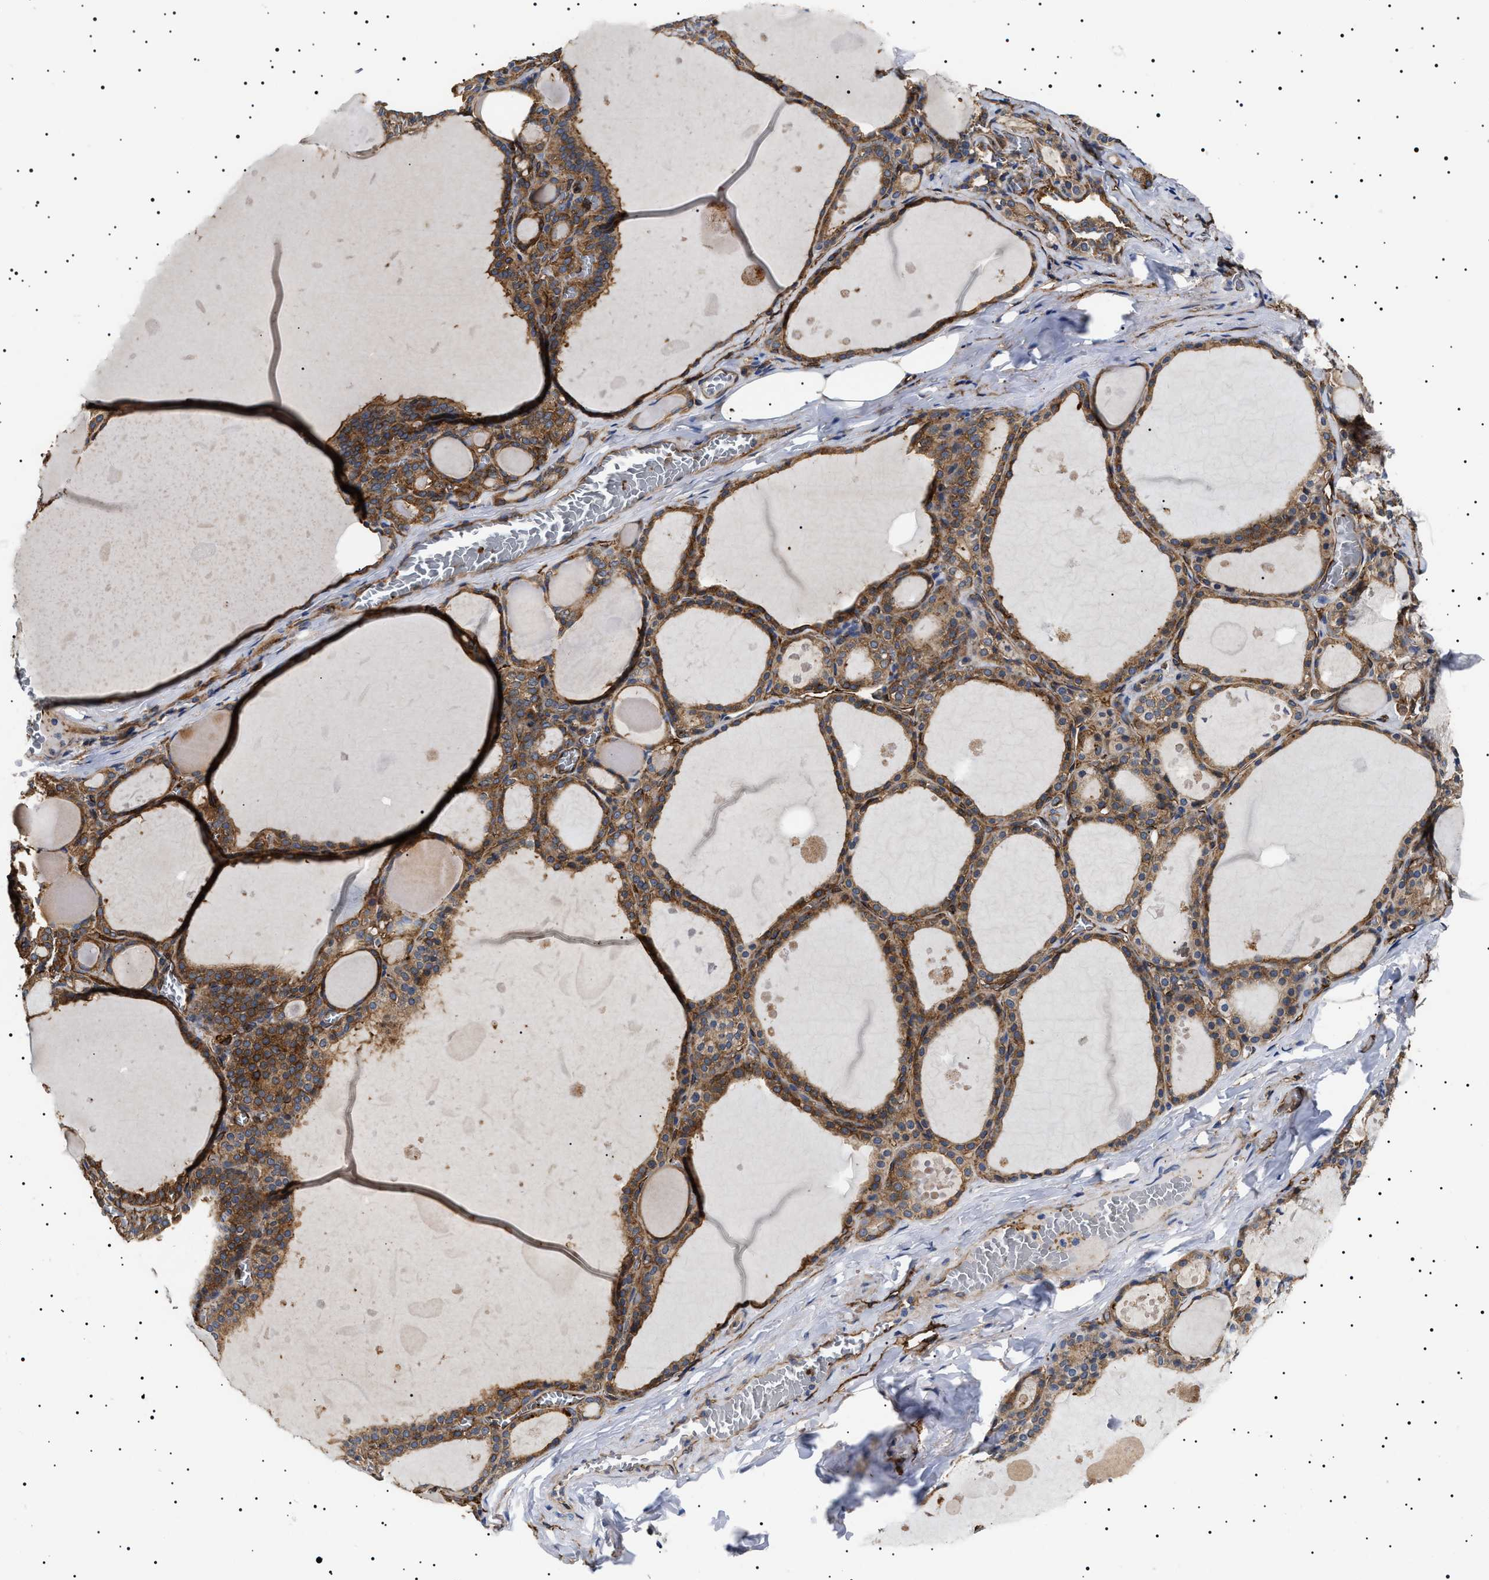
{"staining": {"intensity": "moderate", "quantity": ">75%", "location": "cytoplasmic/membranous"}, "tissue": "thyroid gland", "cell_type": "Glandular cells", "image_type": "normal", "snomed": [{"axis": "morphology", "description": "Normal tissue, NOS"}, {"axis": "topography", "description": "Thyroid gland"}], "caption": "Immunohistochemistry (IHC) (DAB) staining of normal human thyroid gland displays moderate cytoplasmic/membranous protein expression in about >75% of glandular cells.", "gene": "TPP2", "patient": {"sex": "male", "age": 56}}